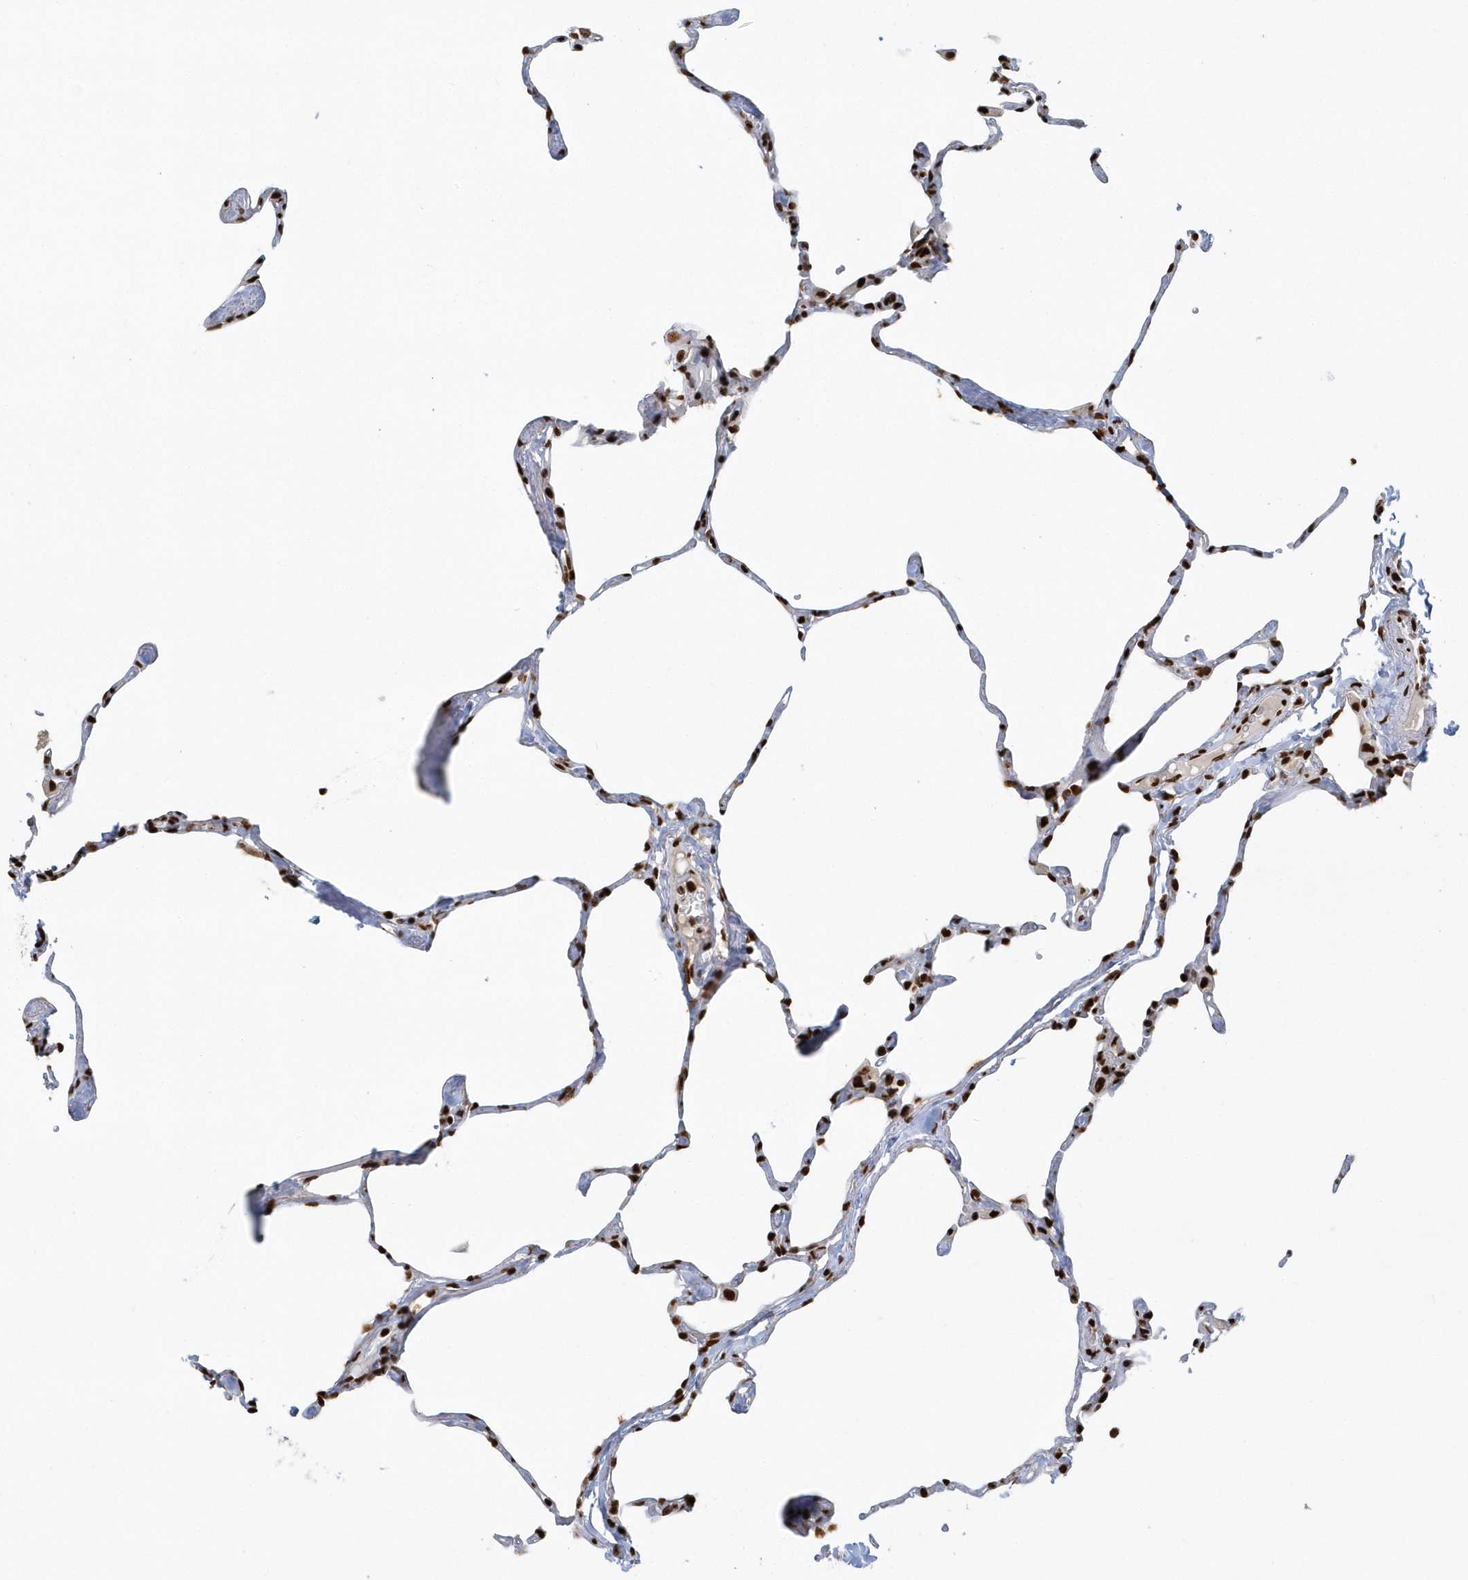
{"staining": {"intensity": "strong", "quantity": "25%-75%", "location": "nuclear"}, "tissue": "lung", "cell_type": "Alveolar cells", "image_type": "normal", "snomed": [{"axis": "morphology", "description": "Normal tissue, NOS"}, {"axis": "topography", "description": "Lung"}], "caption": "Immunohistochemistry (IHC) of normal lung displays high levels of strong nuclear expression in approximately 25%-75% of alveolar cells.", "gene": "SUMO2", "patient": {"sex": "male", "age": 65}}